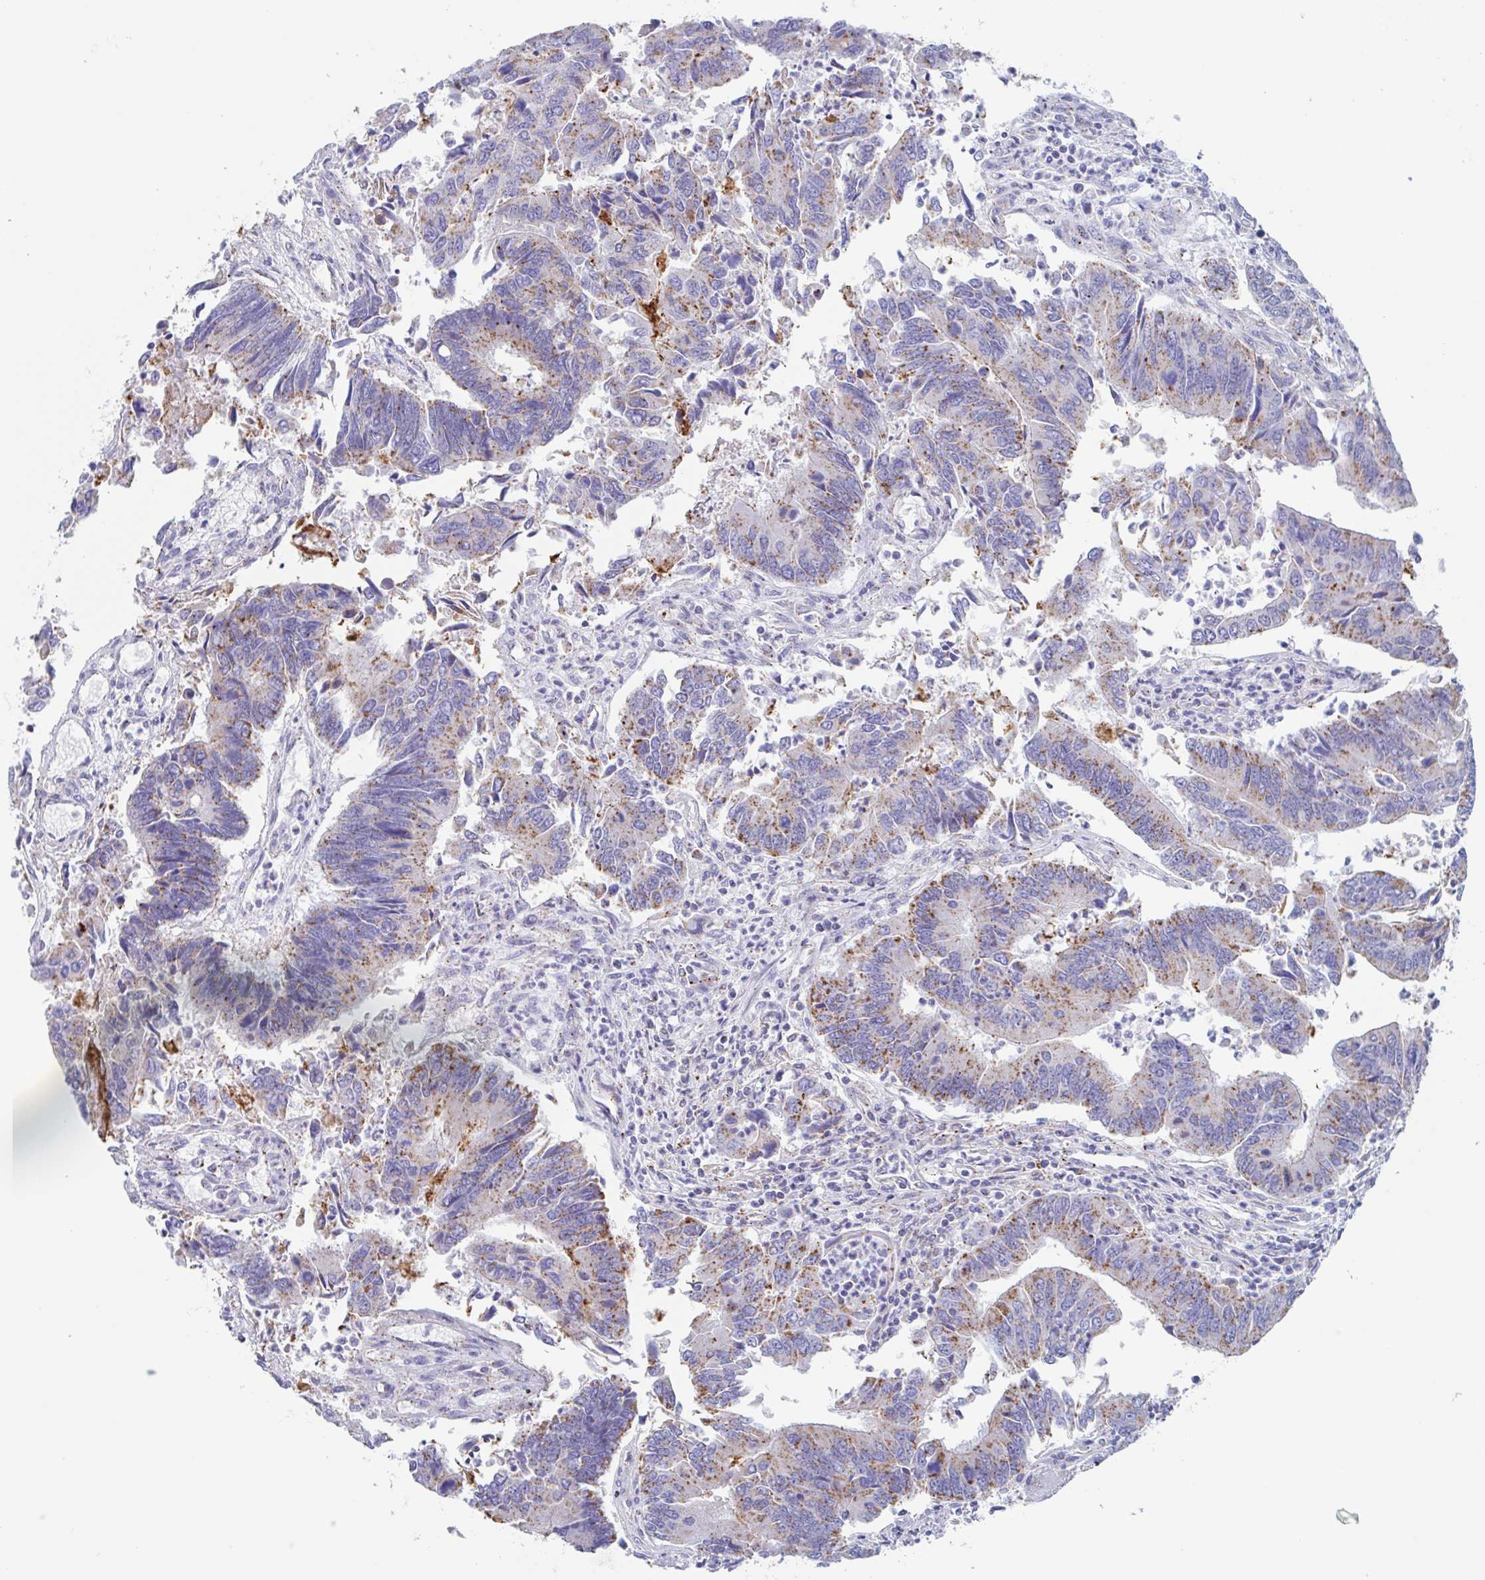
{"staining": {"intensity": "moderate", "quantity": ">75%", "location": "cytoplasmic/membranous"}, "tissue": "colorectal cancer", "cell_type": "Tumor cells", "image_type": "cancer", "snomed": [{"axis": "morphology", "description": "Adenocarcinoma, NOS"}, {"axis": "topography", "description": "Colon"}], "caption": "There is medium levels of moderate cytoplasmic/membranous staining in tumor cells of colorectal adenocarcinoma, as demonstrated by immunohistochemical staining (brown color).", "gene": "CHMP5", "patient": {"sex": "female", "age": 67}}